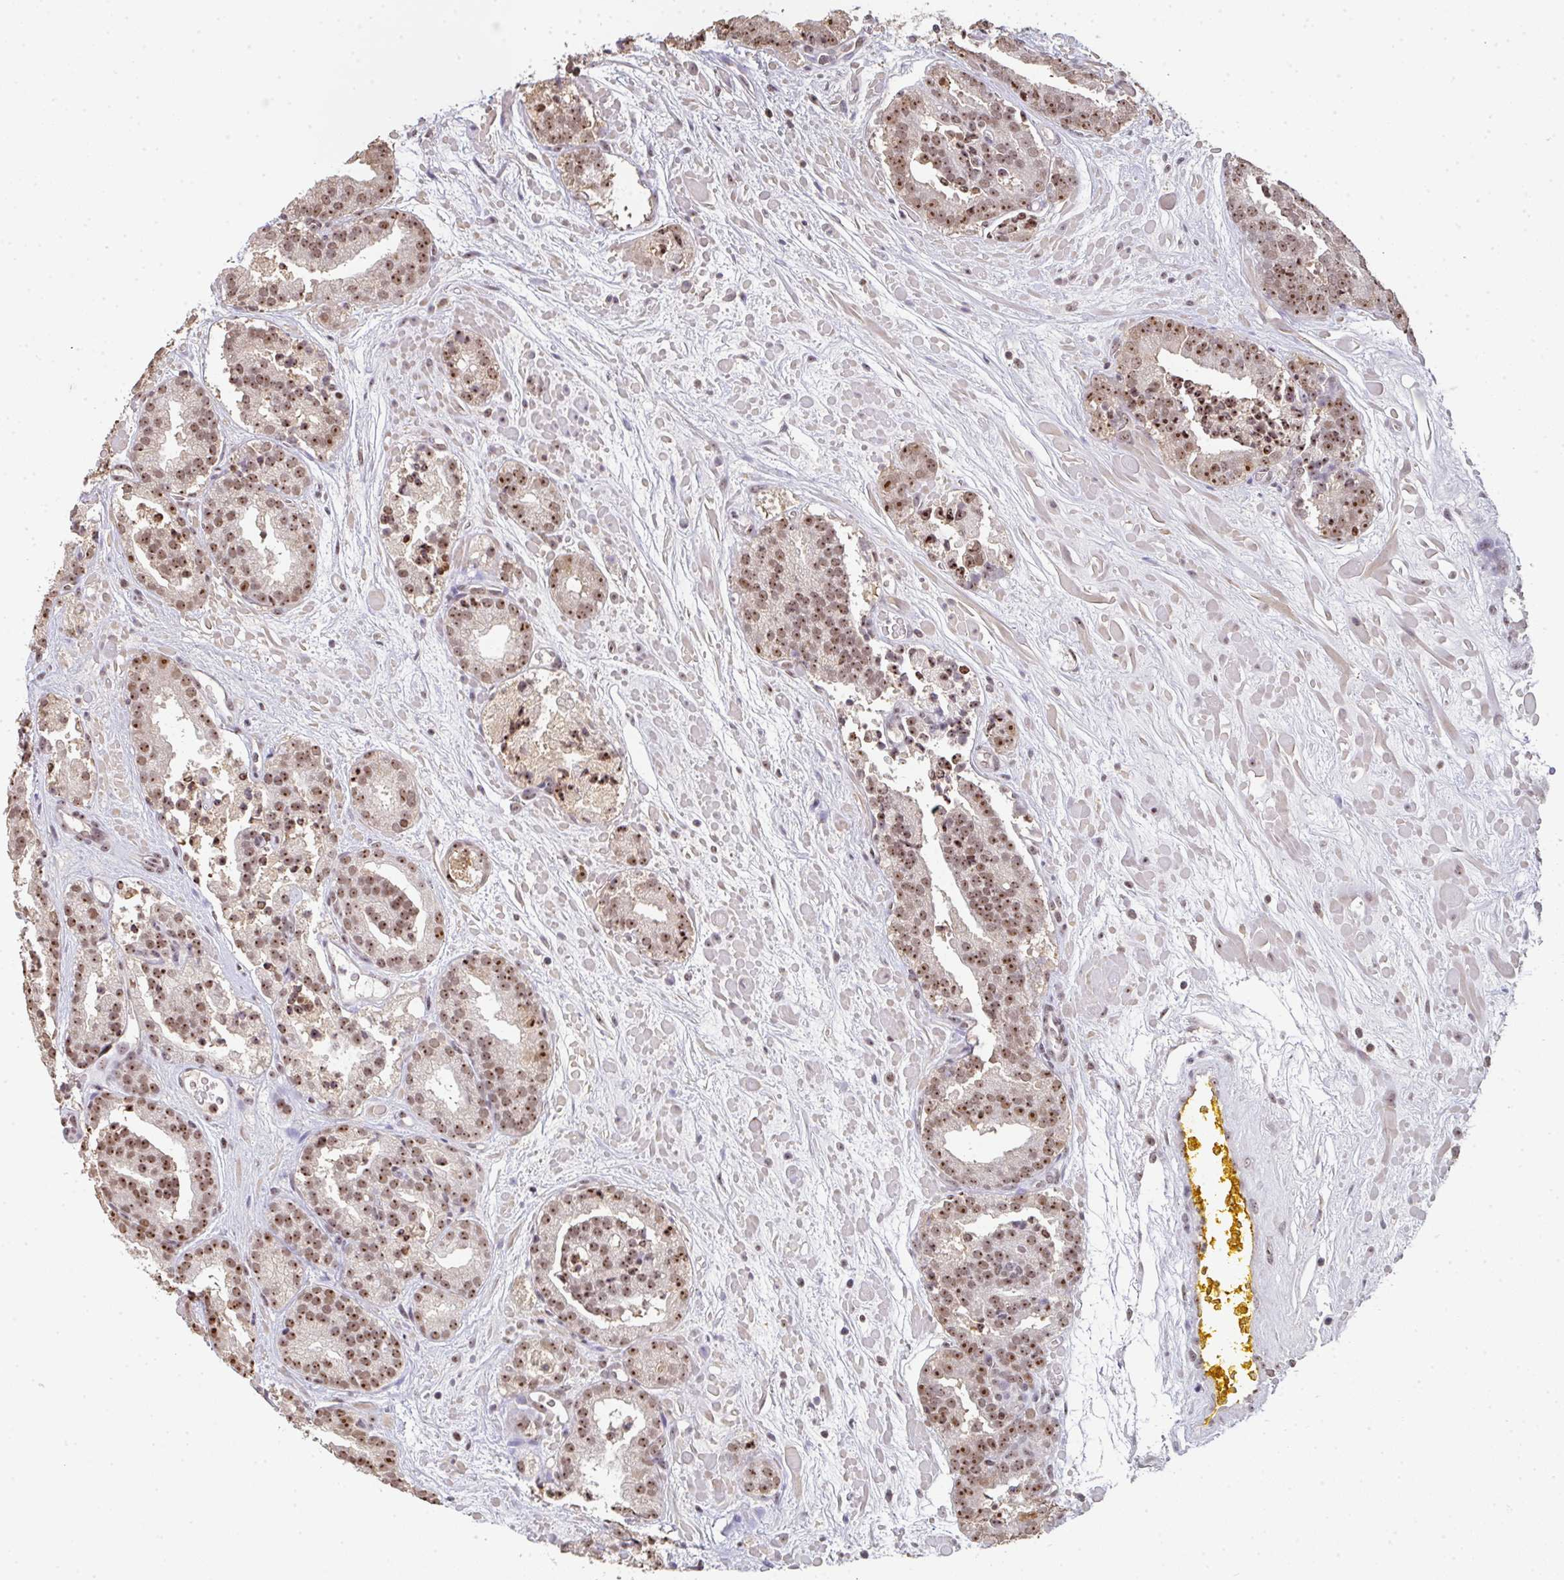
{"staining": {"intensity": "moderate", "quantity": ">75%", "location": "nuclear"}, "tissue": "prostate cancer", "cell_type": "Tumor cells", "image_type": "cancer", "snomed": [{"axis": "morphology", "description": "Adenocarcinoma, High grade"}, {"axis": "topography", "description": "Prostate"}], "caption": "This photomicrograph demonstrates prostate adenocarcinoma (high-grade) stained with immunohistochemistry (IHC) to label a protein in brown. The nuclear of tumor cells show moderate positivity for the protein. Nuclei are counter-stained blue.", "gene": "DKC1", "patient": {"sex": "male", "age": 66}}